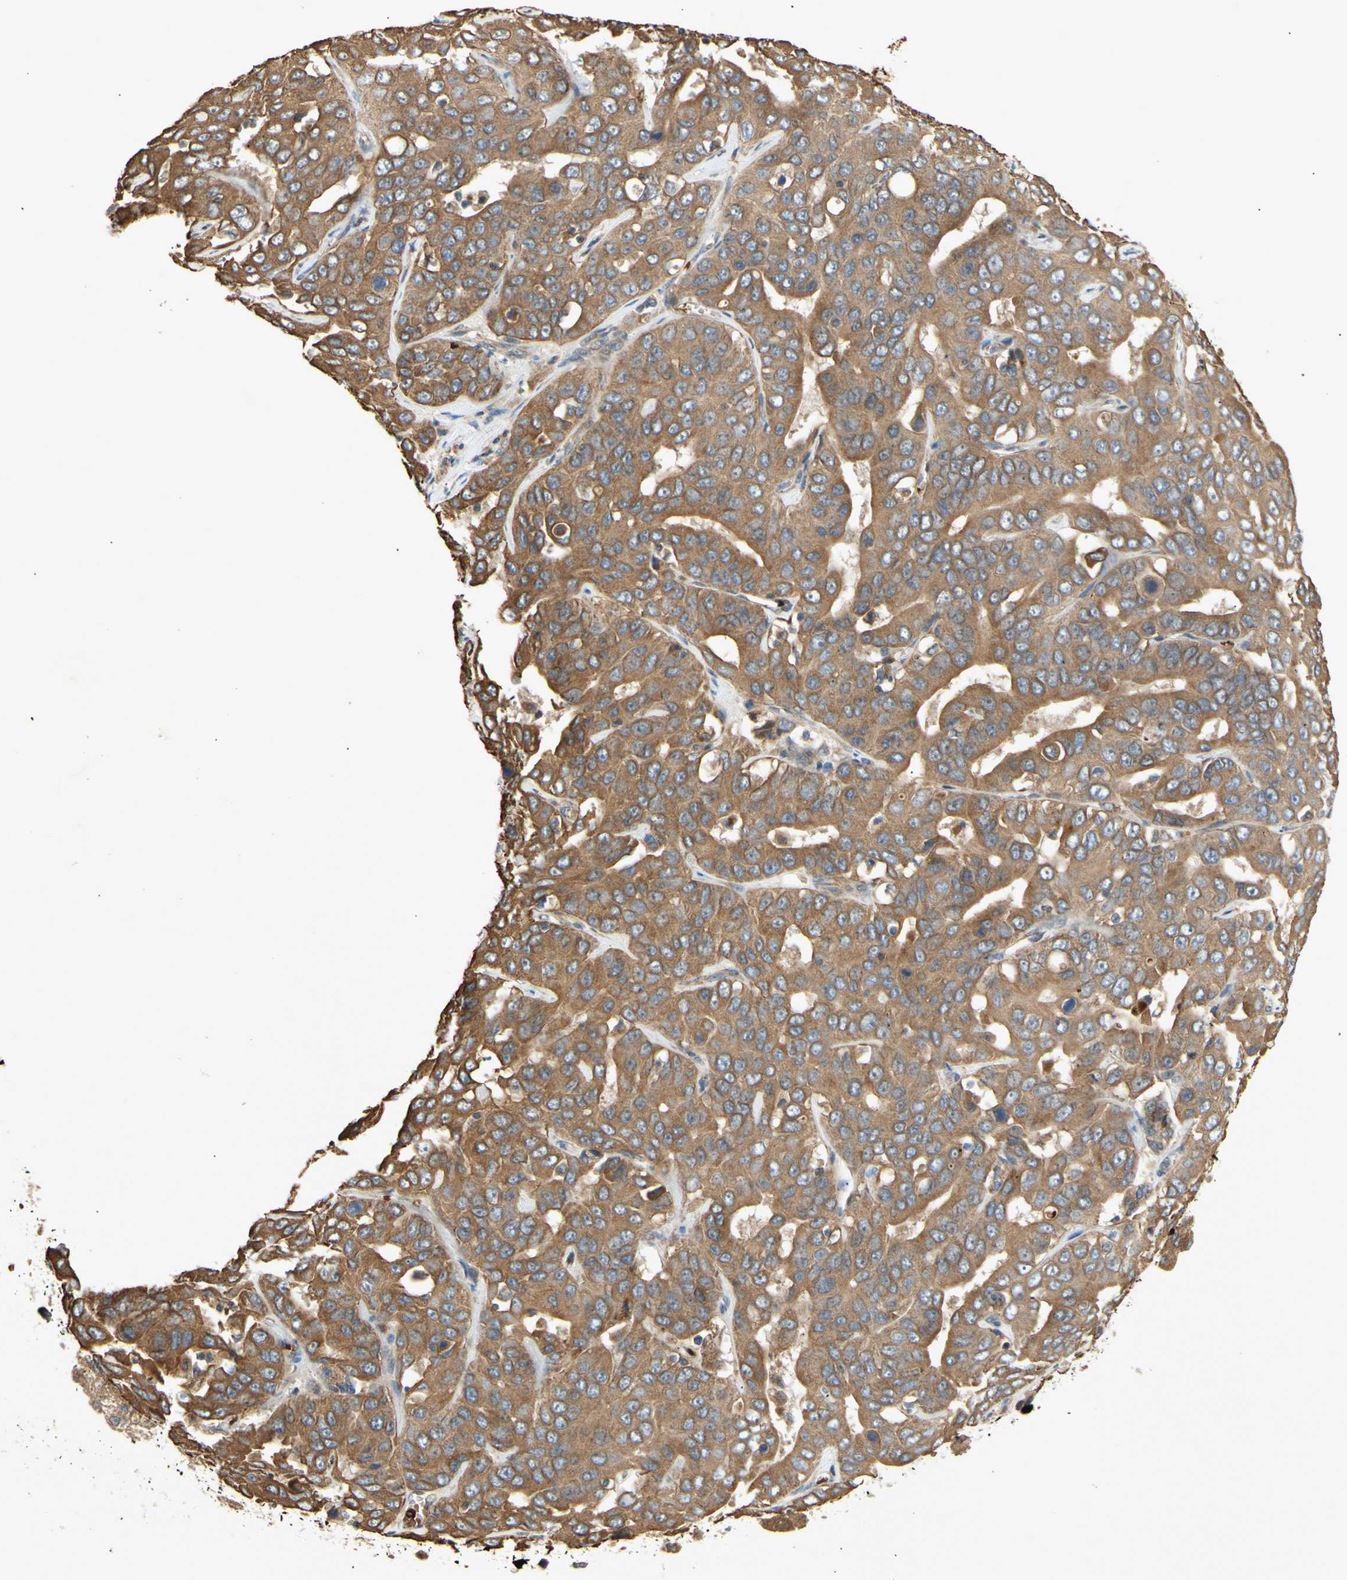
{"staining": {"intensity": "moderate", "quantity": ">75%", "location": "cytoplasmic/membranous"}, "tissue": "liver cancer", "cell_type": "Tumor cells", "image_type": "cancer", "snomed": [{"axis": "morphology", "description": "Cholangiocarcinoma"}, {"axis": "topography", "description": "Liver"}], "caption": "Immunohistochemistry (DAB (3,3'-diaminobenzidine)) staining of liver cancer displays moderate cytoplasmic/membranous protein staining in about >75% of tumor cells.", "gene": "PKN1", "patient": {"sex": "female", "age": 52}}